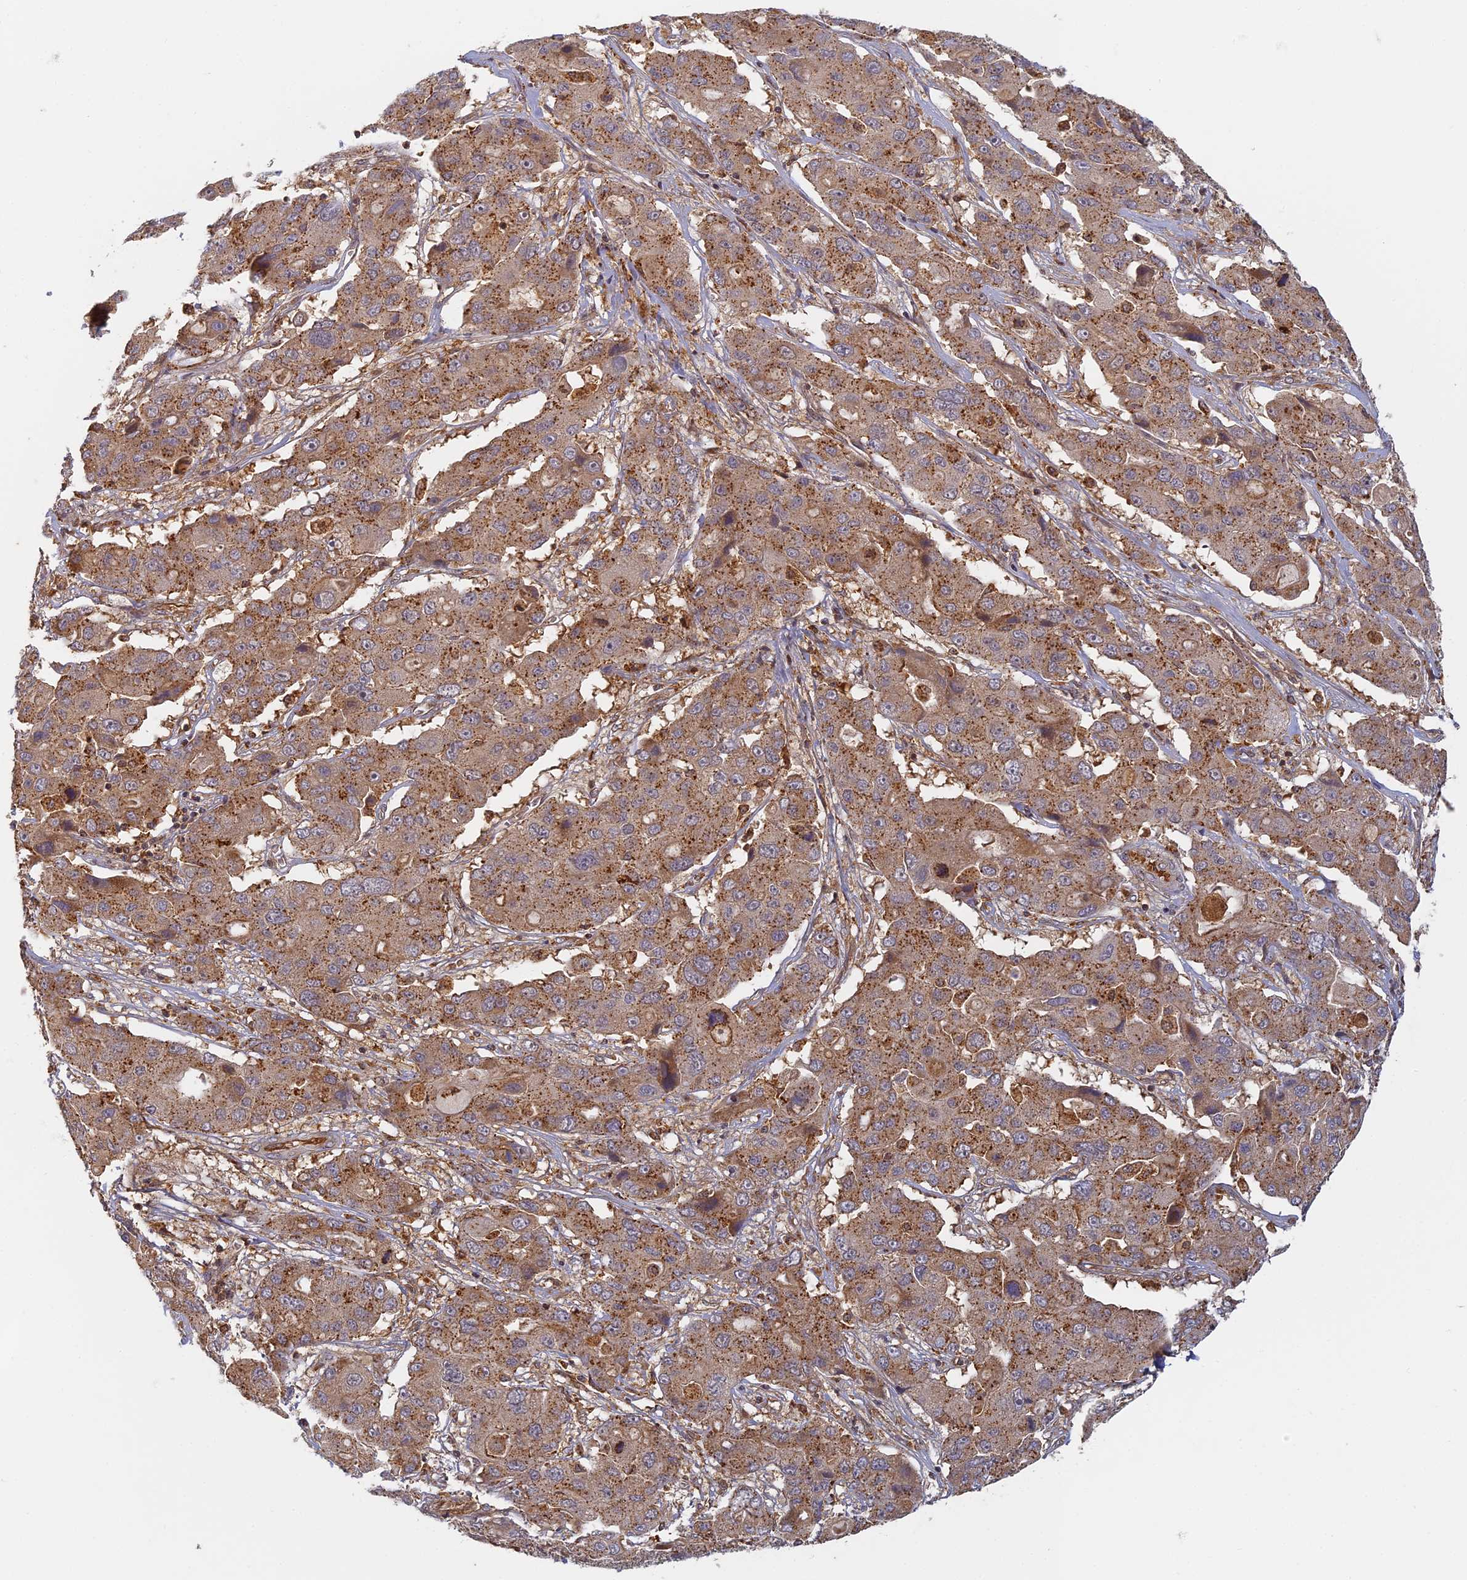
{"staining": {"intensity": "moderate", "quantity": ">75%", "location": "cytoplasmic/membranous"}, "tissue": "liver cancer", "cell_type": "Tumor cells", "image_type": "cancer", "snomed": [{"axis": "morphology", "description": "Cholangiocarcinoma"}, {"axis": "topography", "description": "Liver"}], "caption": "Protein expression by immunohistochemistry (IHC) exhibits moderate cytoplasmic/membranous staining in approximately >75% of tumor cells in cholangiocarcinoma (liver). The staining is performed using DAB brown chromogen to label protein expression. The nuclei are counter-stained blue using hematoxylin.", "gene": "INO80D", "patient": {"sex": "male", "age": 67}}